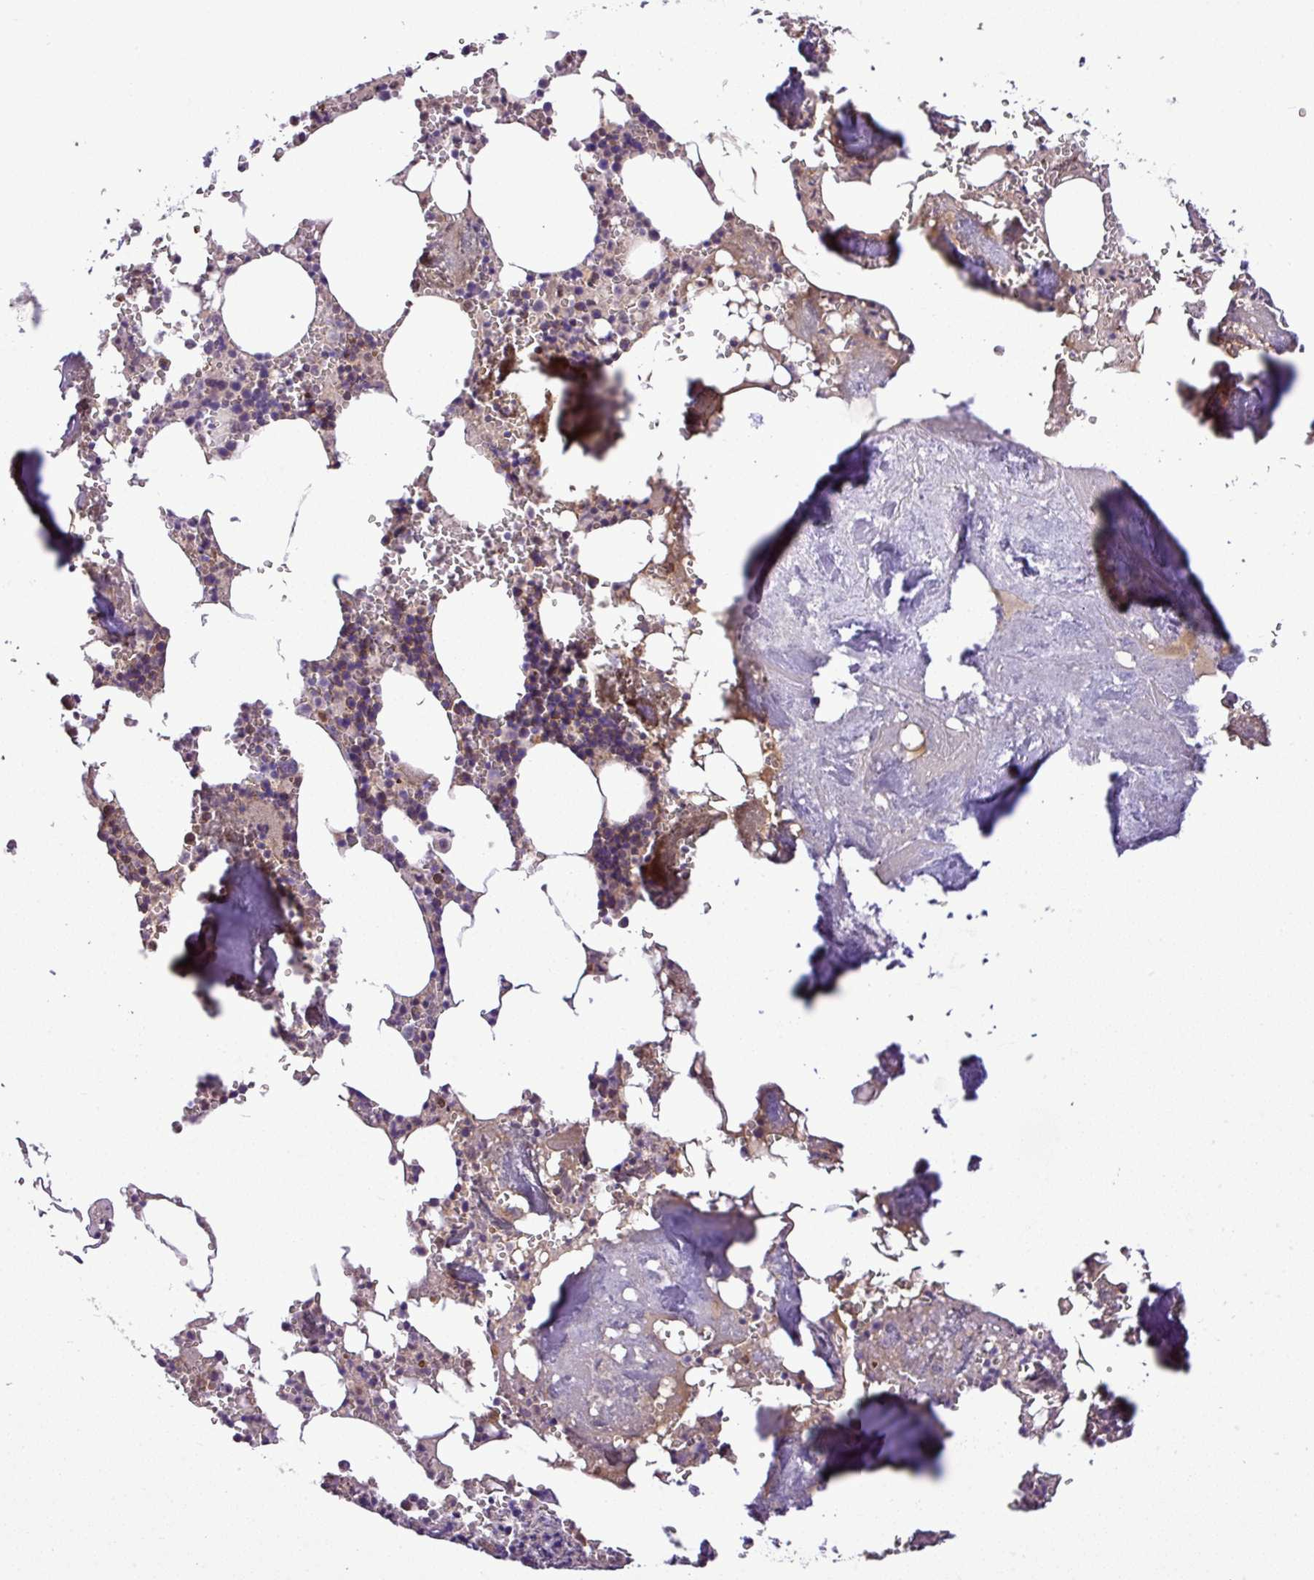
{"staining": {"intensity": "moderate", "quantity": "<25%", "location": "cytoplasmic/membranous,nuclear"}, "tissue": "bone marrow", "cell_type": "Hematopoietic cells", "image_type": "normal", "snomed": [{"axis": "morphology", "description": "Normal tissue, NOS"}, {"axis": "topography", "description": "Bone marrow"}], "caption": "Protein analysis of unremarkable bone marrow reveals moderate cytoplasmic/membranous,nuclear positivity in about <25% of hematopoietic cells. (Stains: DAB (3,3'-diaminobenzidine) in brown, nuclei in blue, Microscopy: brightfield microscopy at high magnification).", "gene": "NBEAL2", "patient": {"sex": "male", "age": 54}}